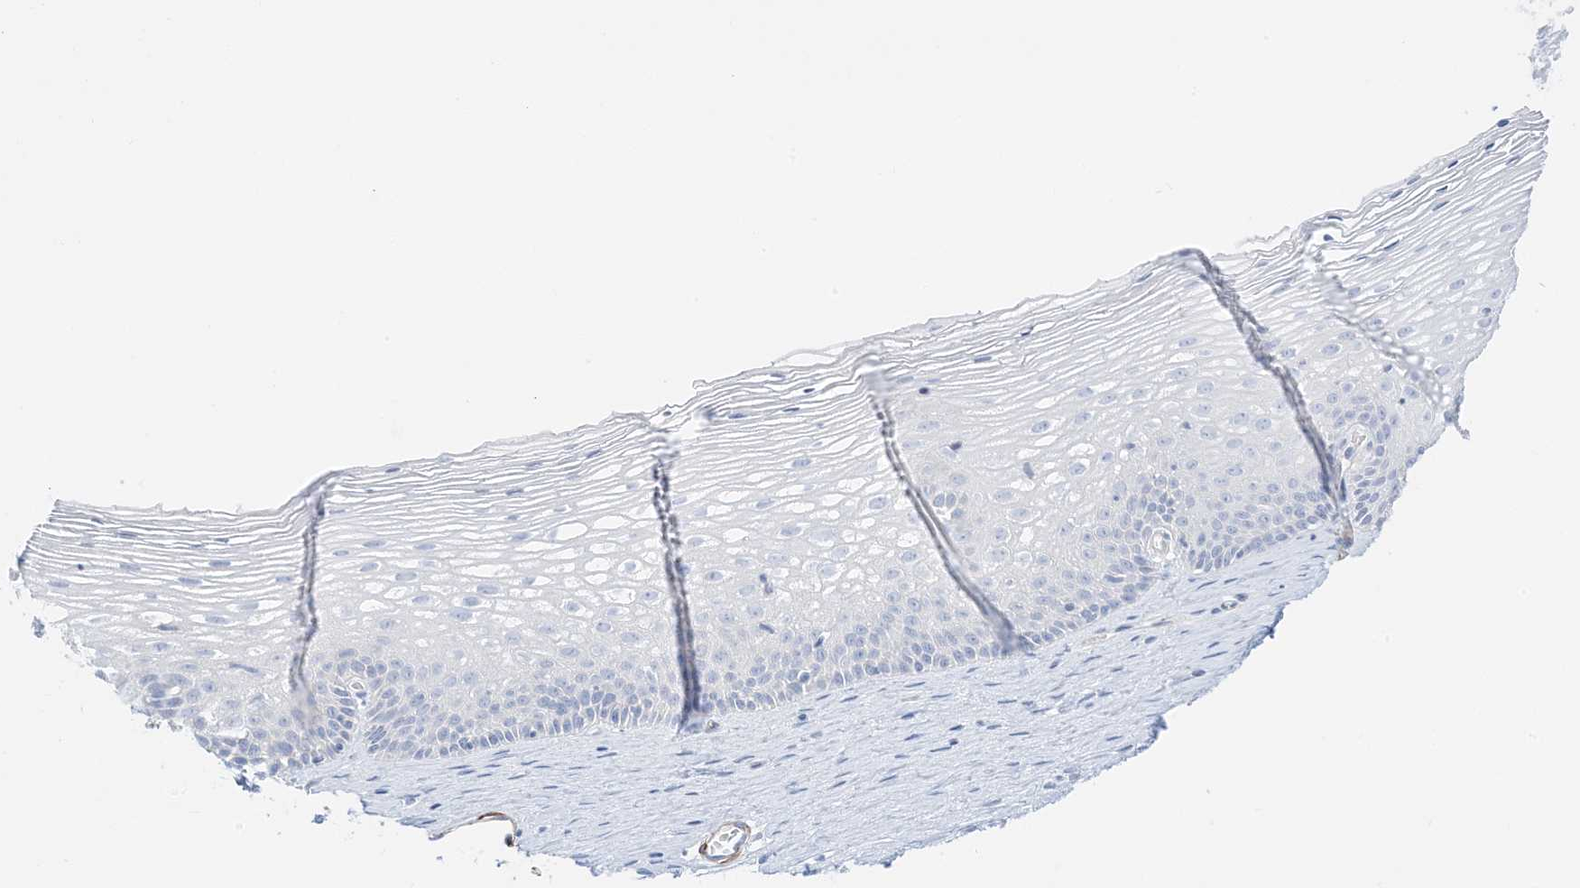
{"staining": {"intensity": "negative", "quantity": "none", "location": "none"}, "tissue": "cervix", "cell_type": "Glandular cells", "image_type": "normal", "snomed": [{"axis": "morphology", "description": "Normal tissue, NOS"}, {"axis": "topography", "description": "Cervix"}], "caption": "Protein analysis of unremarkable cervix exhibits no significant expression in glandular cells.", "gene": "SLC22A13", "patient": {"sex": "female", "age": 33}}